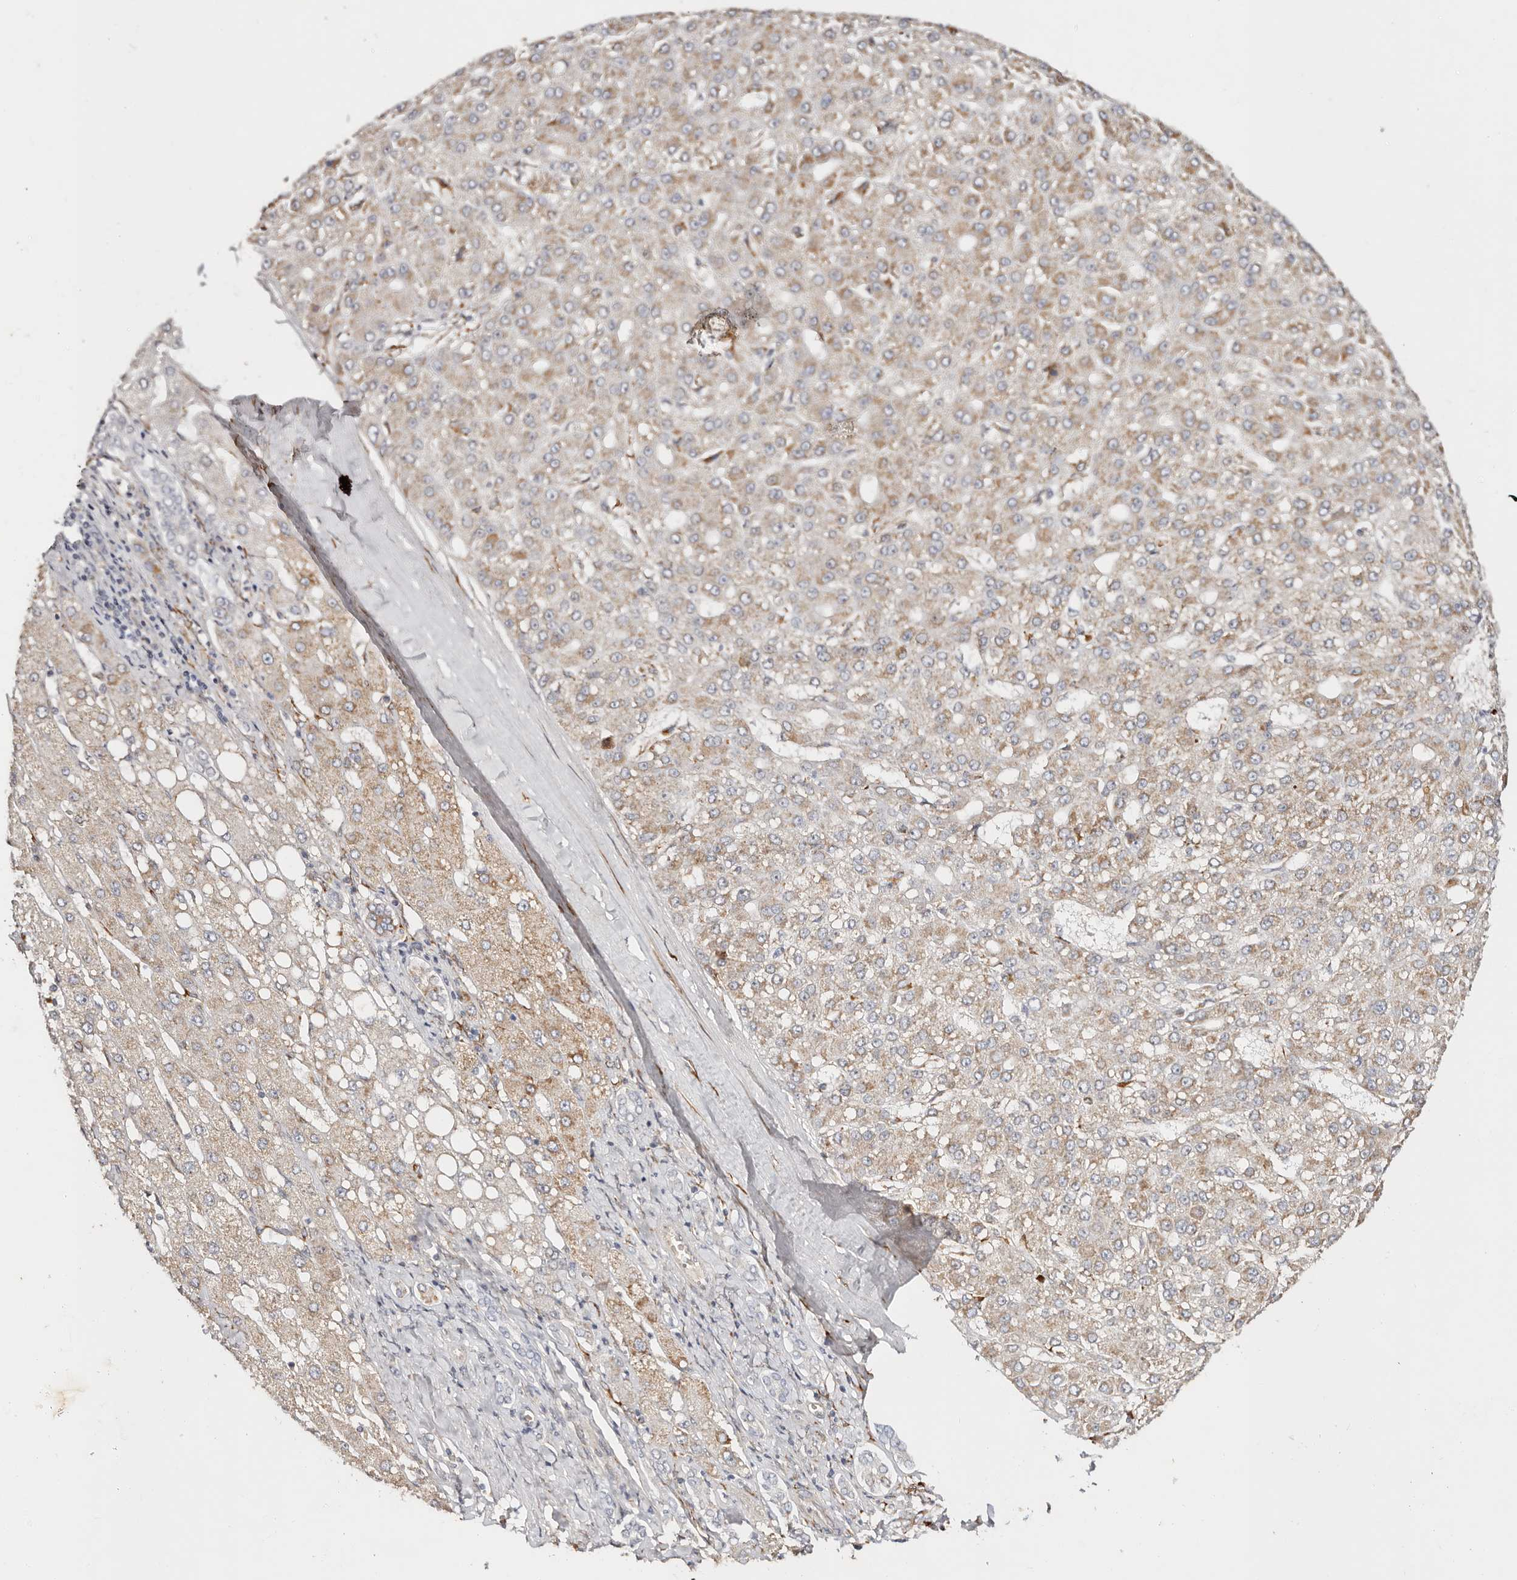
{"staining": {"intensity": "weak", "quantity": ">75%", "location": "cytoplasmic/membranous"}, "tissue": "liver cancer", "cell_type": "Tumor cells", "image_type": "cancer", "snomed": [{"axis": "morphology", "description": "Carcinoma, Hepatocellular, NOS"}, {"axis": "topography", "description": "Liver"}], "caption": "High-power microscopy captured an IHC histopathology image of liver cancer (hepatocellular carcinoma), revealing weak cytoplasmic/membranous staining in about >75% of tumor cells.", "gene": "SERPINH1", "patient": {"sex": "male", "age": 67}}